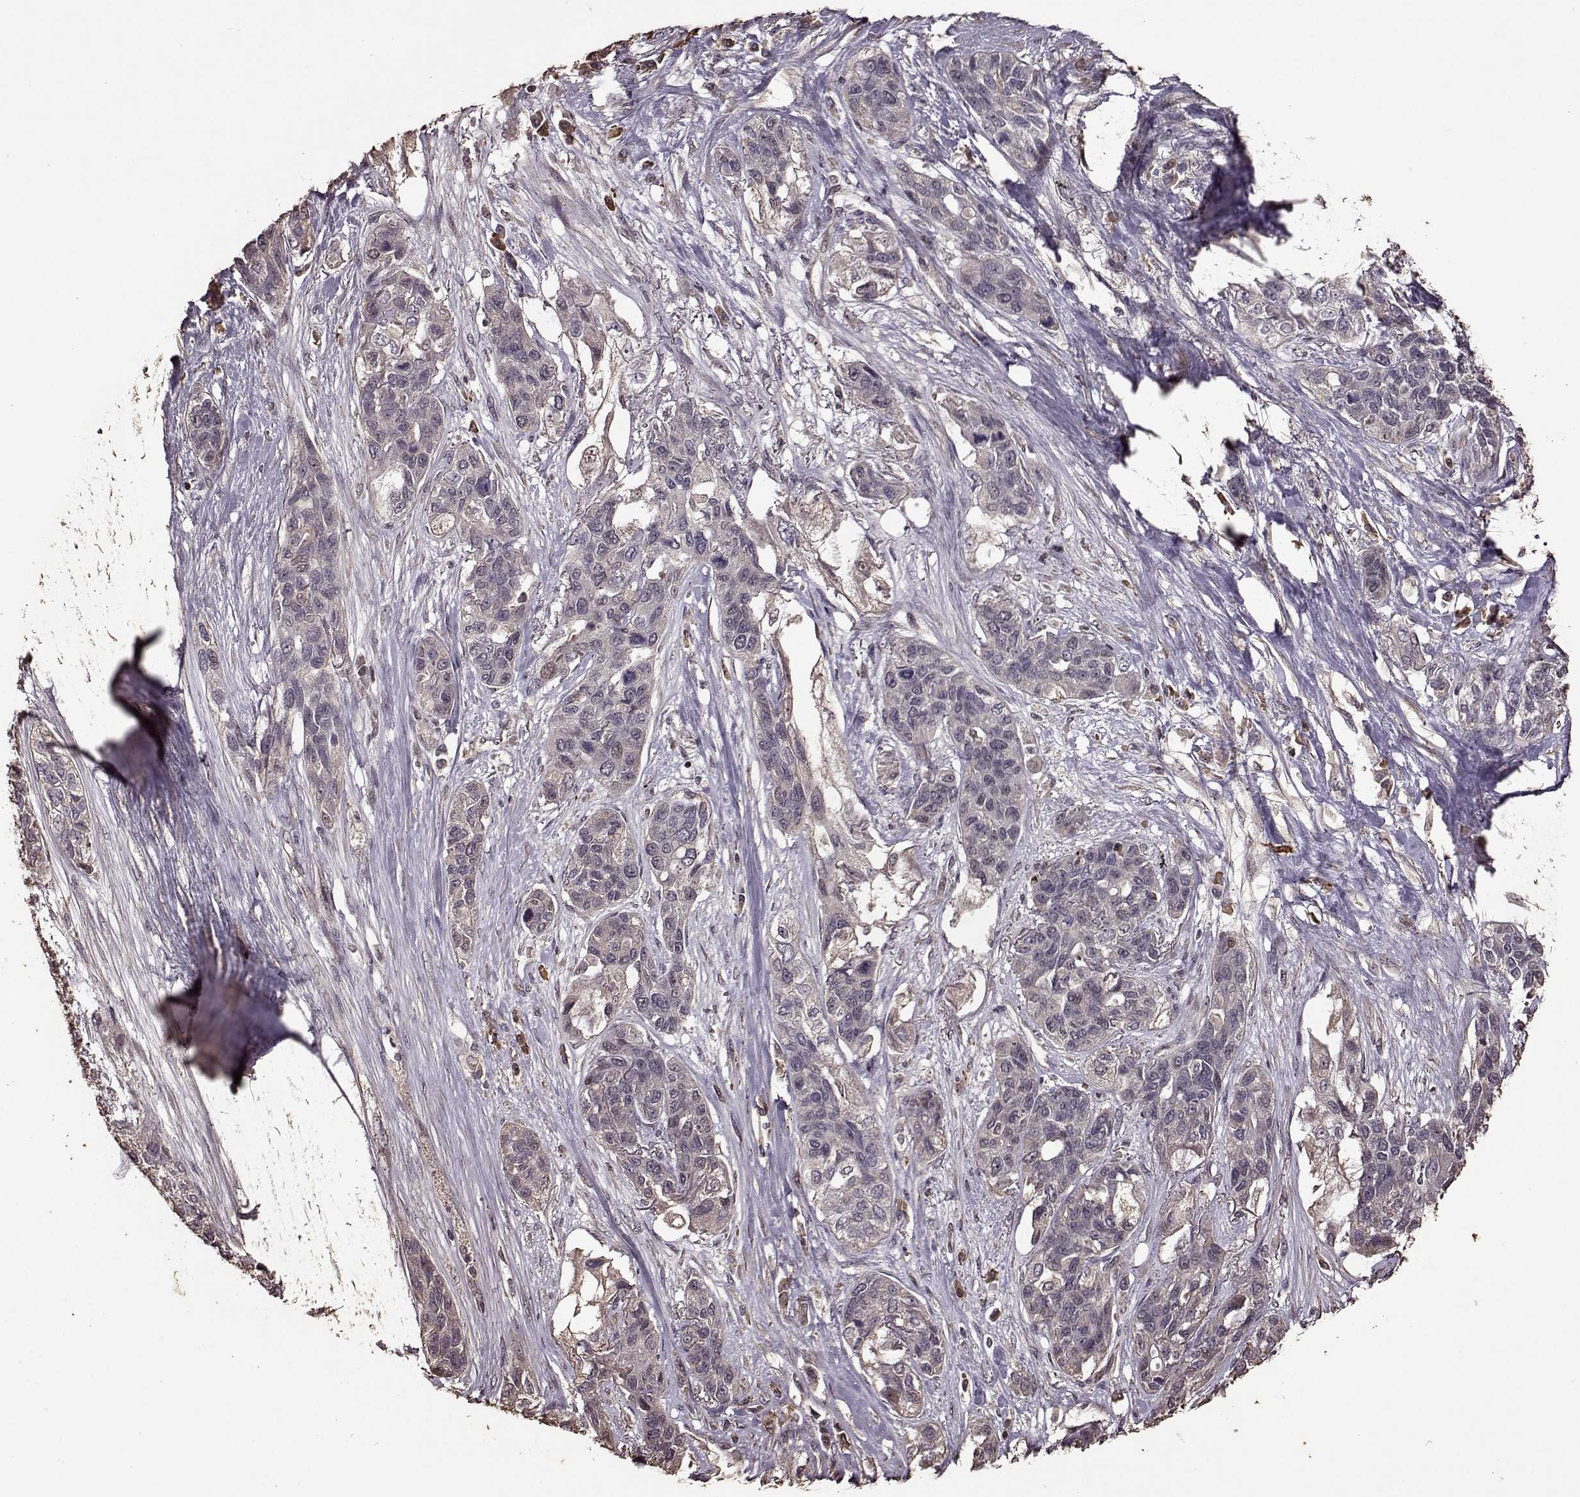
{"staining": {"intensity": "negative", "quantity": "none", "location": "none"}, "tissue": "lung cancer", "cell_type": "Tumor cells", "image_type": "cancer", "snomed": [{"axis": "morphology", "description": "Squamous cell carcinoma, NOS"}, {"axis": "topography", "description": "Lung"}], "caption": "Immunohistochemical staining of human lung cancer (squamous cell carcinoma) demonstrates no significant staining in tumor cells.", "gene": "FBXW11", "patient": {"sex": "female", "age": 70}}